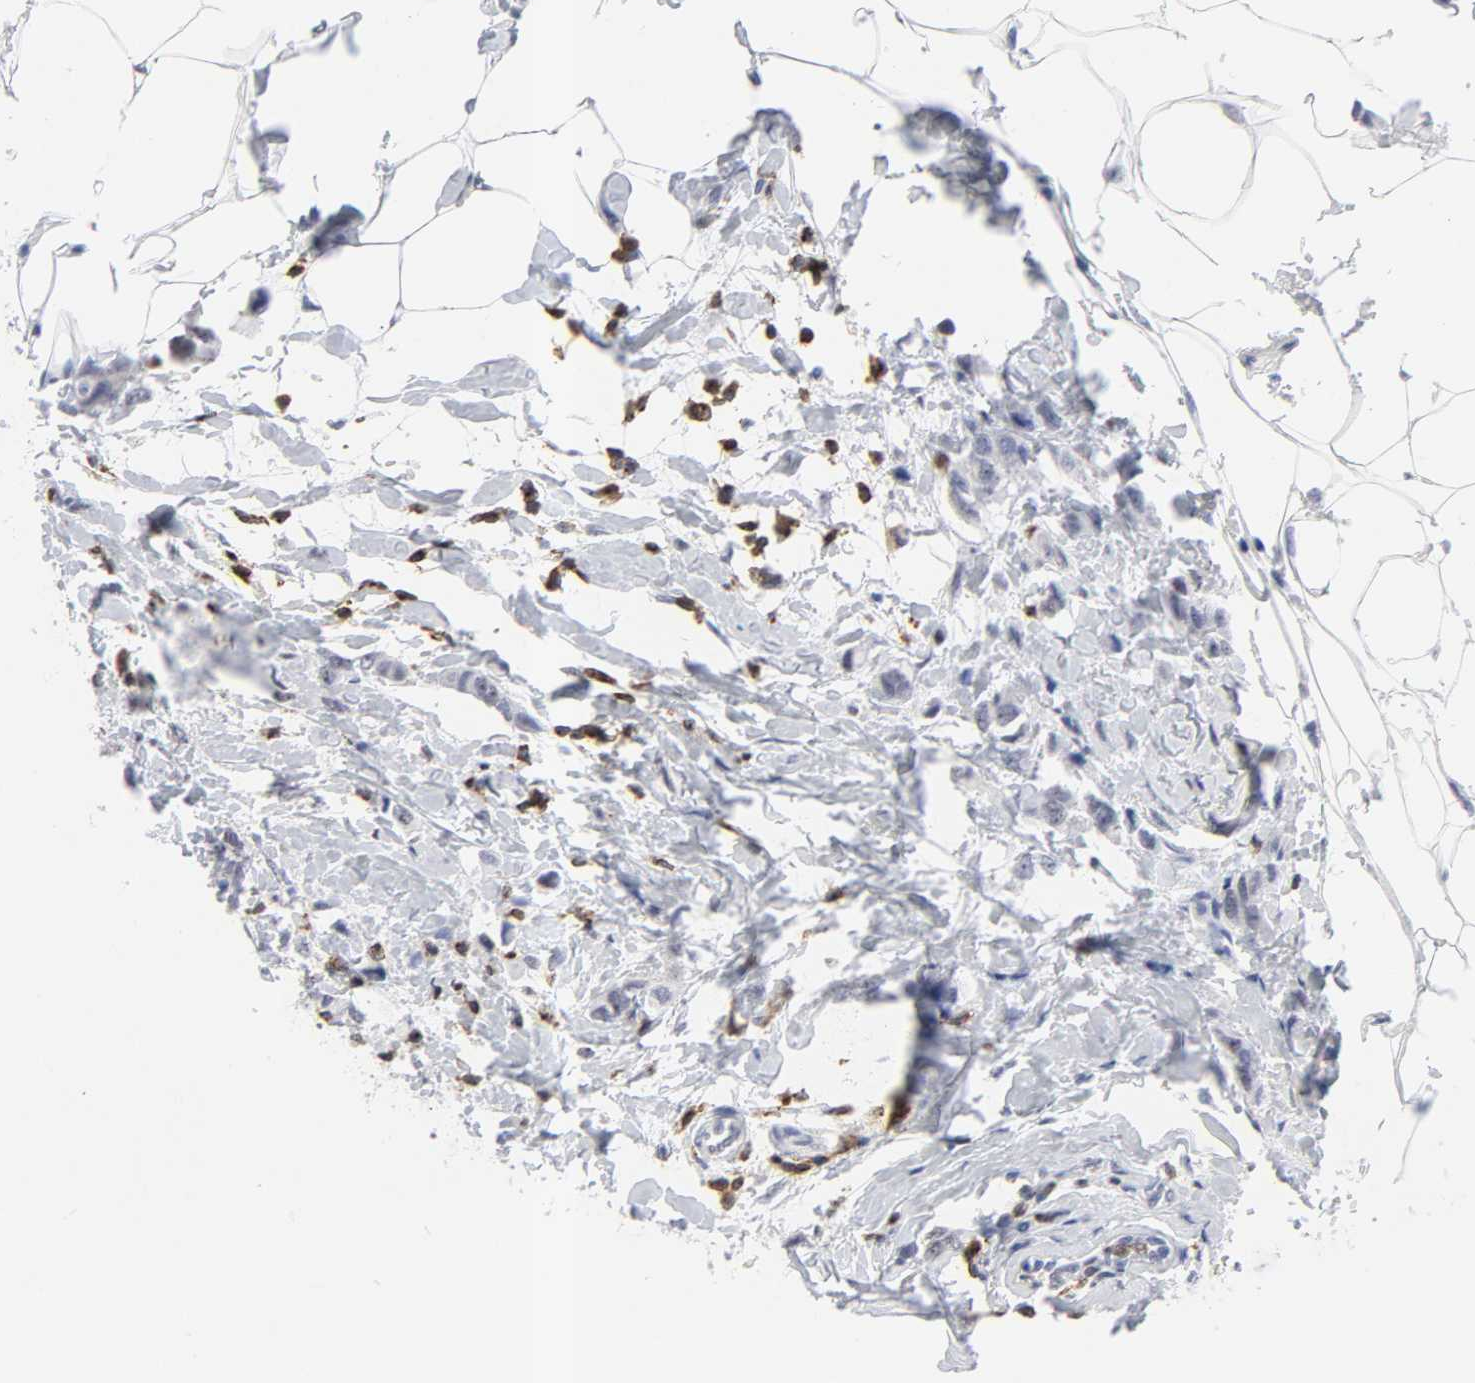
{"staining": {"intensity": "weak", "quantity": "<25%", "location": "nuclear"}, "tissue": "breast cancer", "cell_type": "Tumor cells", "image_type": "cancer", "snomed": [{"axis": "morphology", "description": "Normal tissue, NOS"}, {"axis": "morphology", "description": "Duct carcinoma"}, {"axis": "topography", "description": "Breast"}], "caption": "High power microscopy photomicrograph of an immunohistochemistry (IHC) photomicrograph of breast infiltrating ductal carcinoma, revealing no significant positivity in tumor cells. (Stains: DAB (3,3'-diaminobenzidine) immunohistochemistry (IHC) with hematoxylin counter stain, Microscopy: brightfield microscopy at high magnification).", "gene": "CD2", "patient": {"sex": "female", "age": 50}}